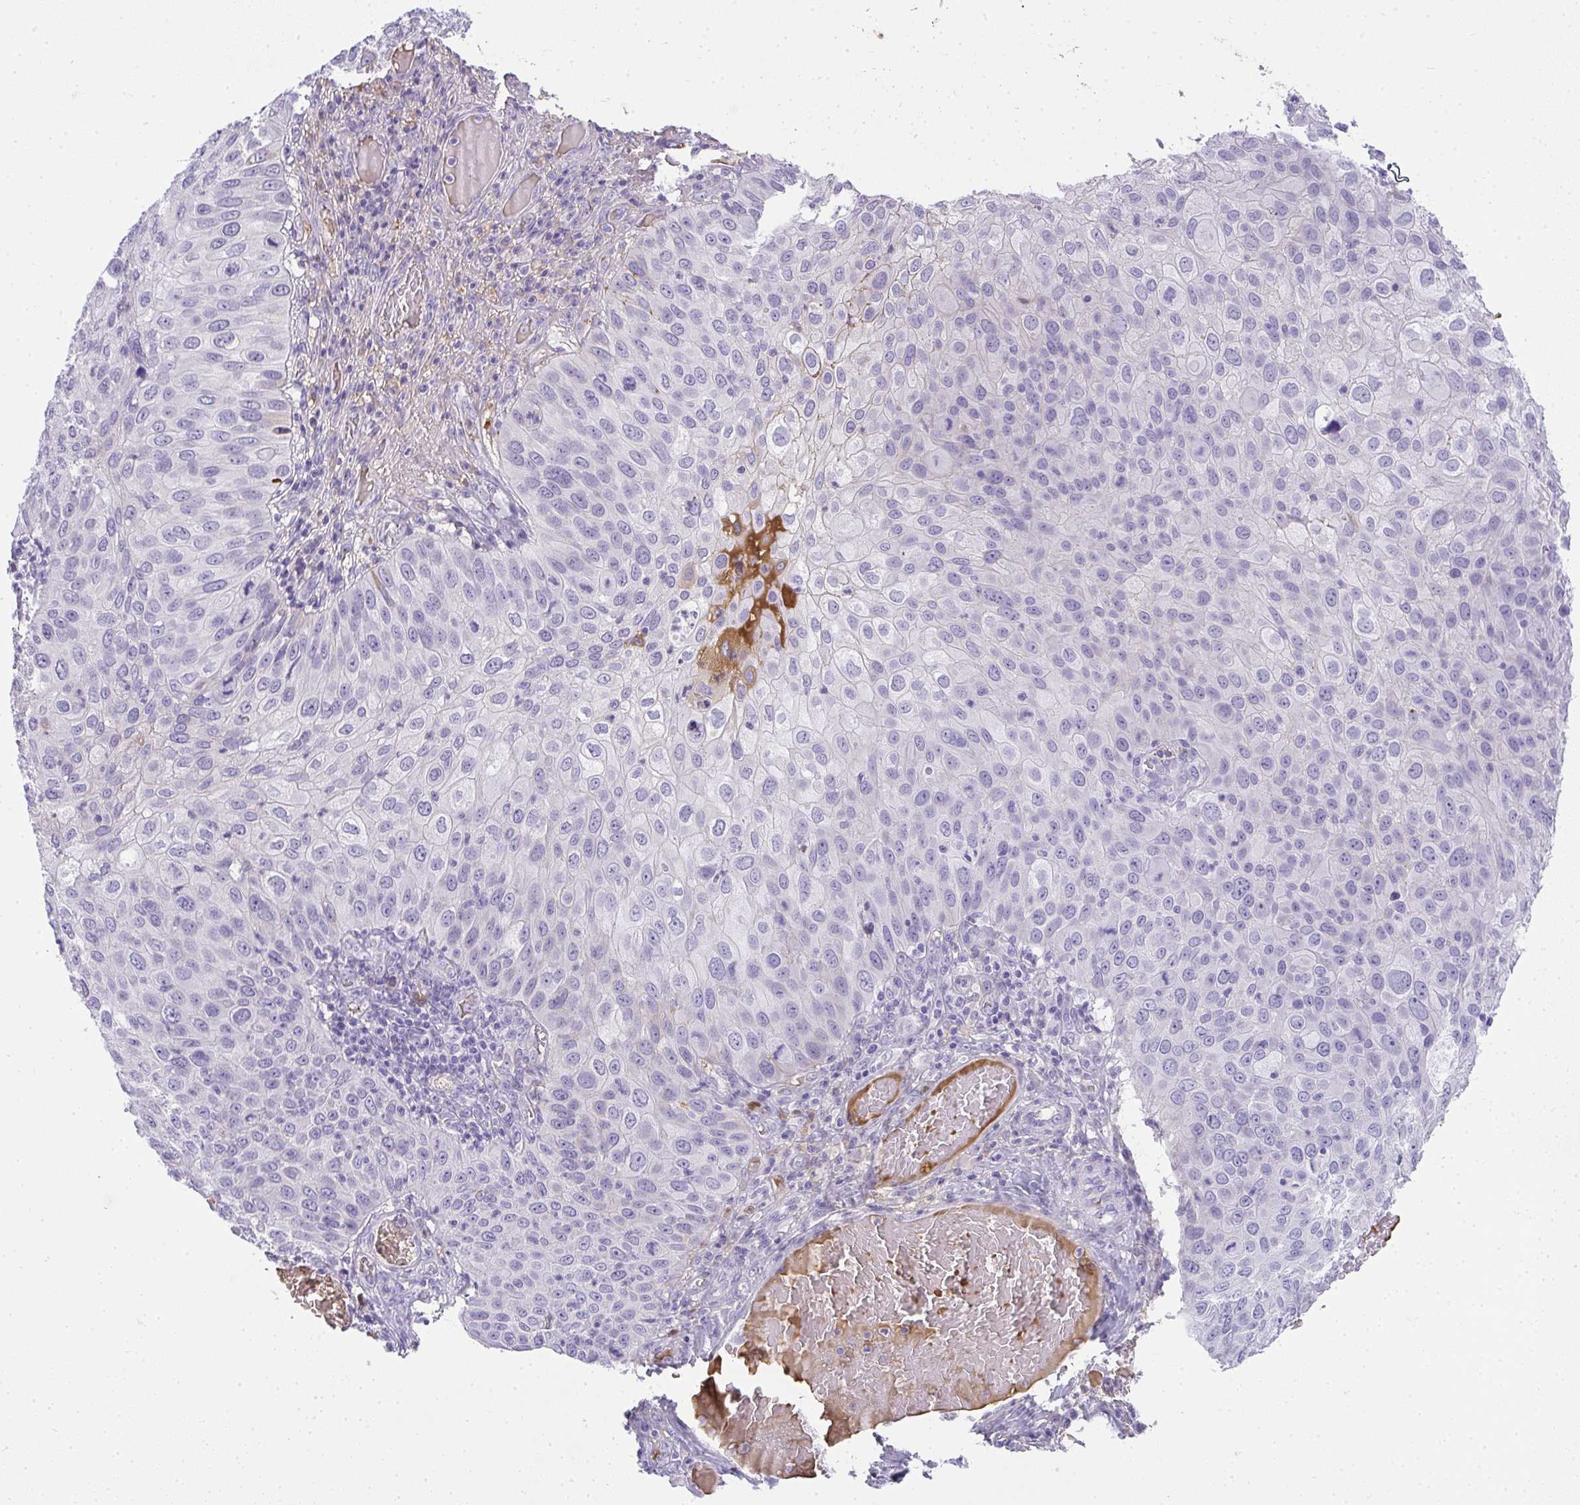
{"staining": {"intensity": "negative", "quantity": "none", "location": "none"}, "tissue": "skin cancer", "cell_type": "Tumor cells", "image_type": "cancer", "snomed": [{"axis": "morphology", "description": "Squamous cell carcinoma, NOS"}, {"axis": "topography", "description": "Skin"}], "caption": "The image reveals no significant expression in tumor cells of skin cancer (squamous cell carcinoma).", "gene": "ZSWIM3", "patient": {"sex": "male", "age": 87}}